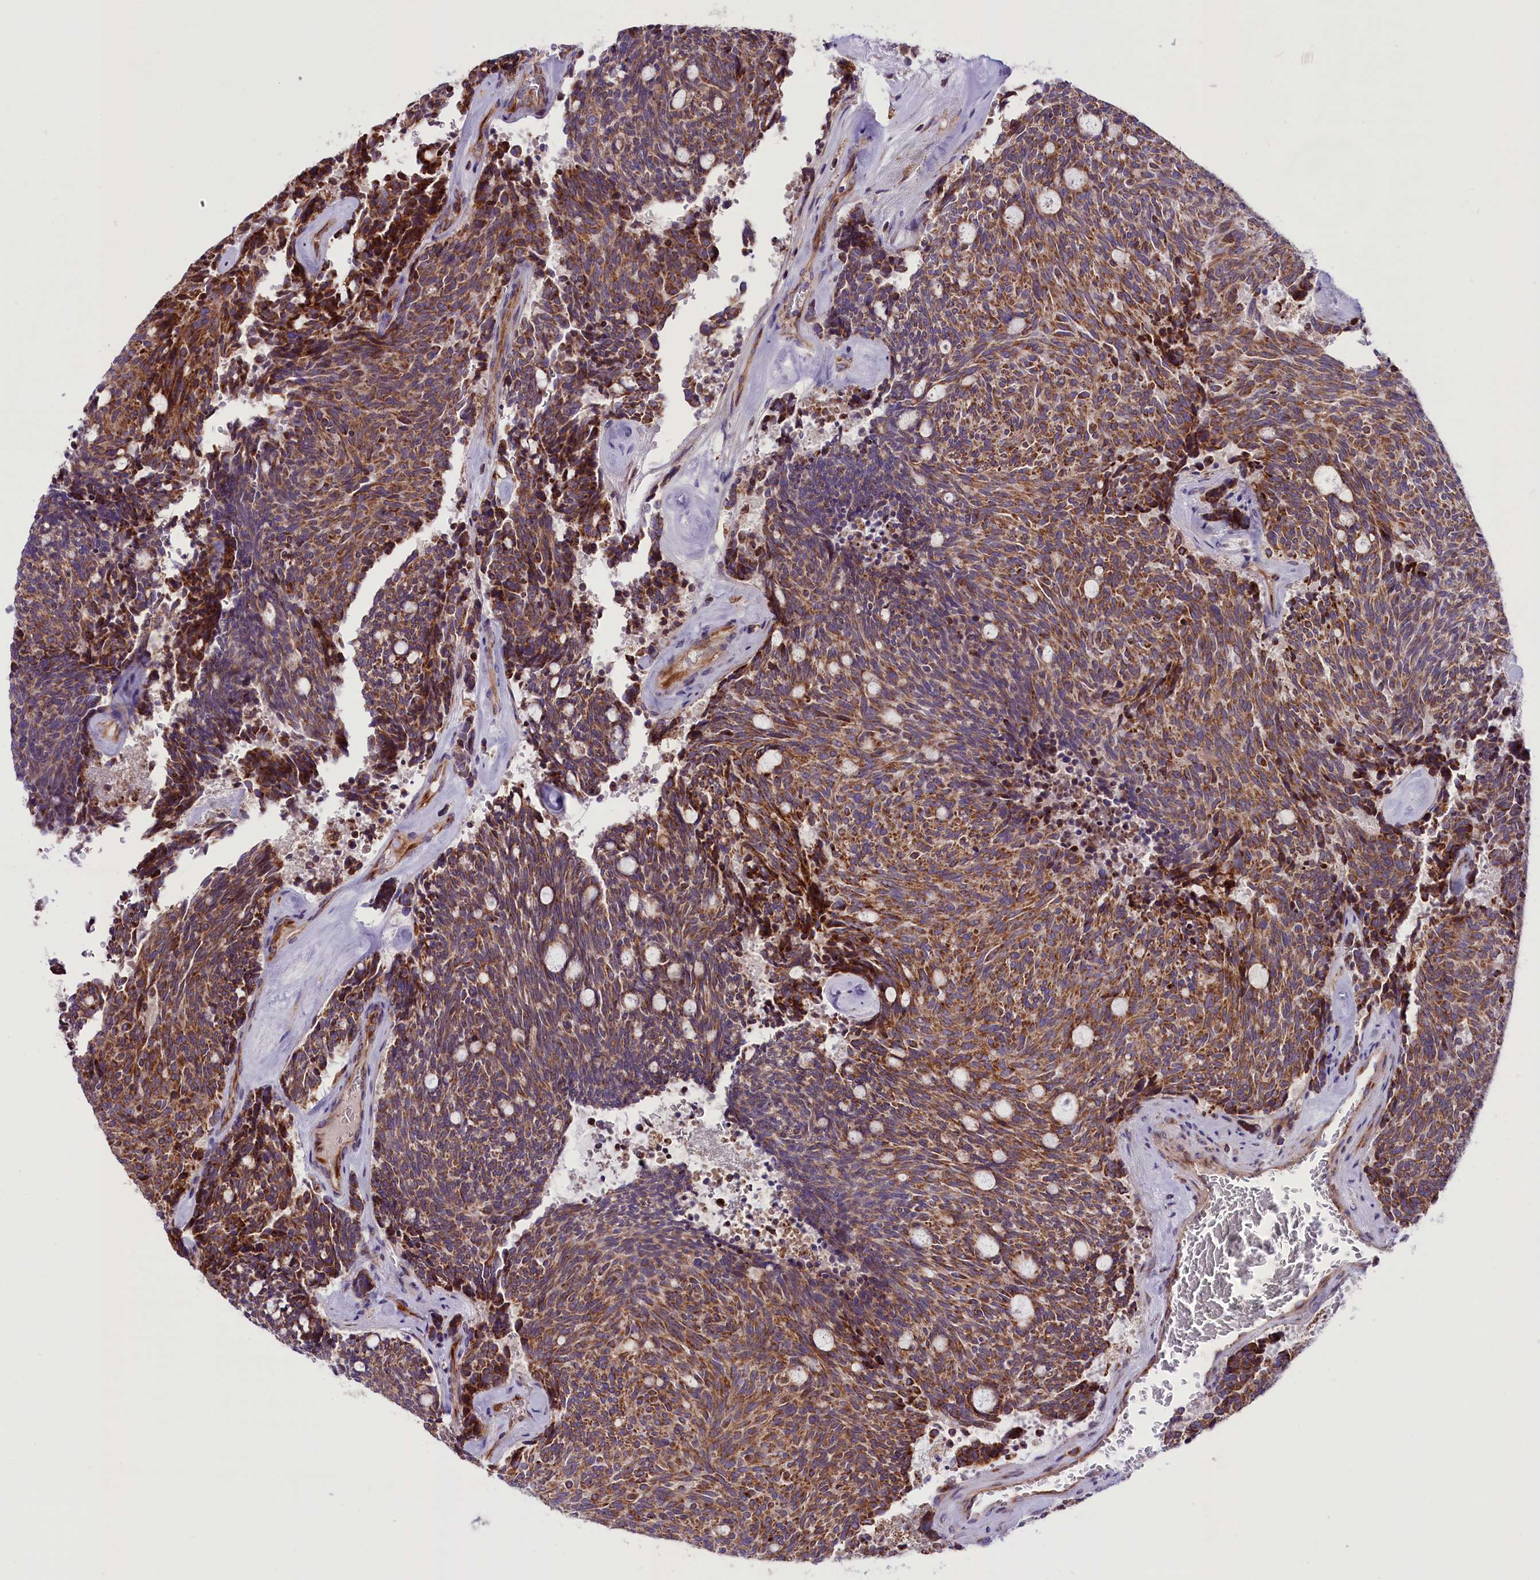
{"staining": {"intensity": "moderate", "quantity": ">75%", "location": "cytoplasmic/membranous"}, "tissue": "carcinoid", "cell_type": "Tumor cells", "image_type": "cancer", "snomed": [{"axis": "morphology", "description": "Carcinoid, malignant, NOS"}, {"axis": "topography", "description": "Pancreas"}], "caption": "A high-resolution histopathology image shows immunohistochemistry staining of carcinoid (malignant), which reveals moderate cytoplasmic/membranous expression in approximately >75% of tumor cells. (IHC, brightfield microscopy, high magnification).", "gene": "PTPRU", "patient": {"sex": "female", "age": 54}}